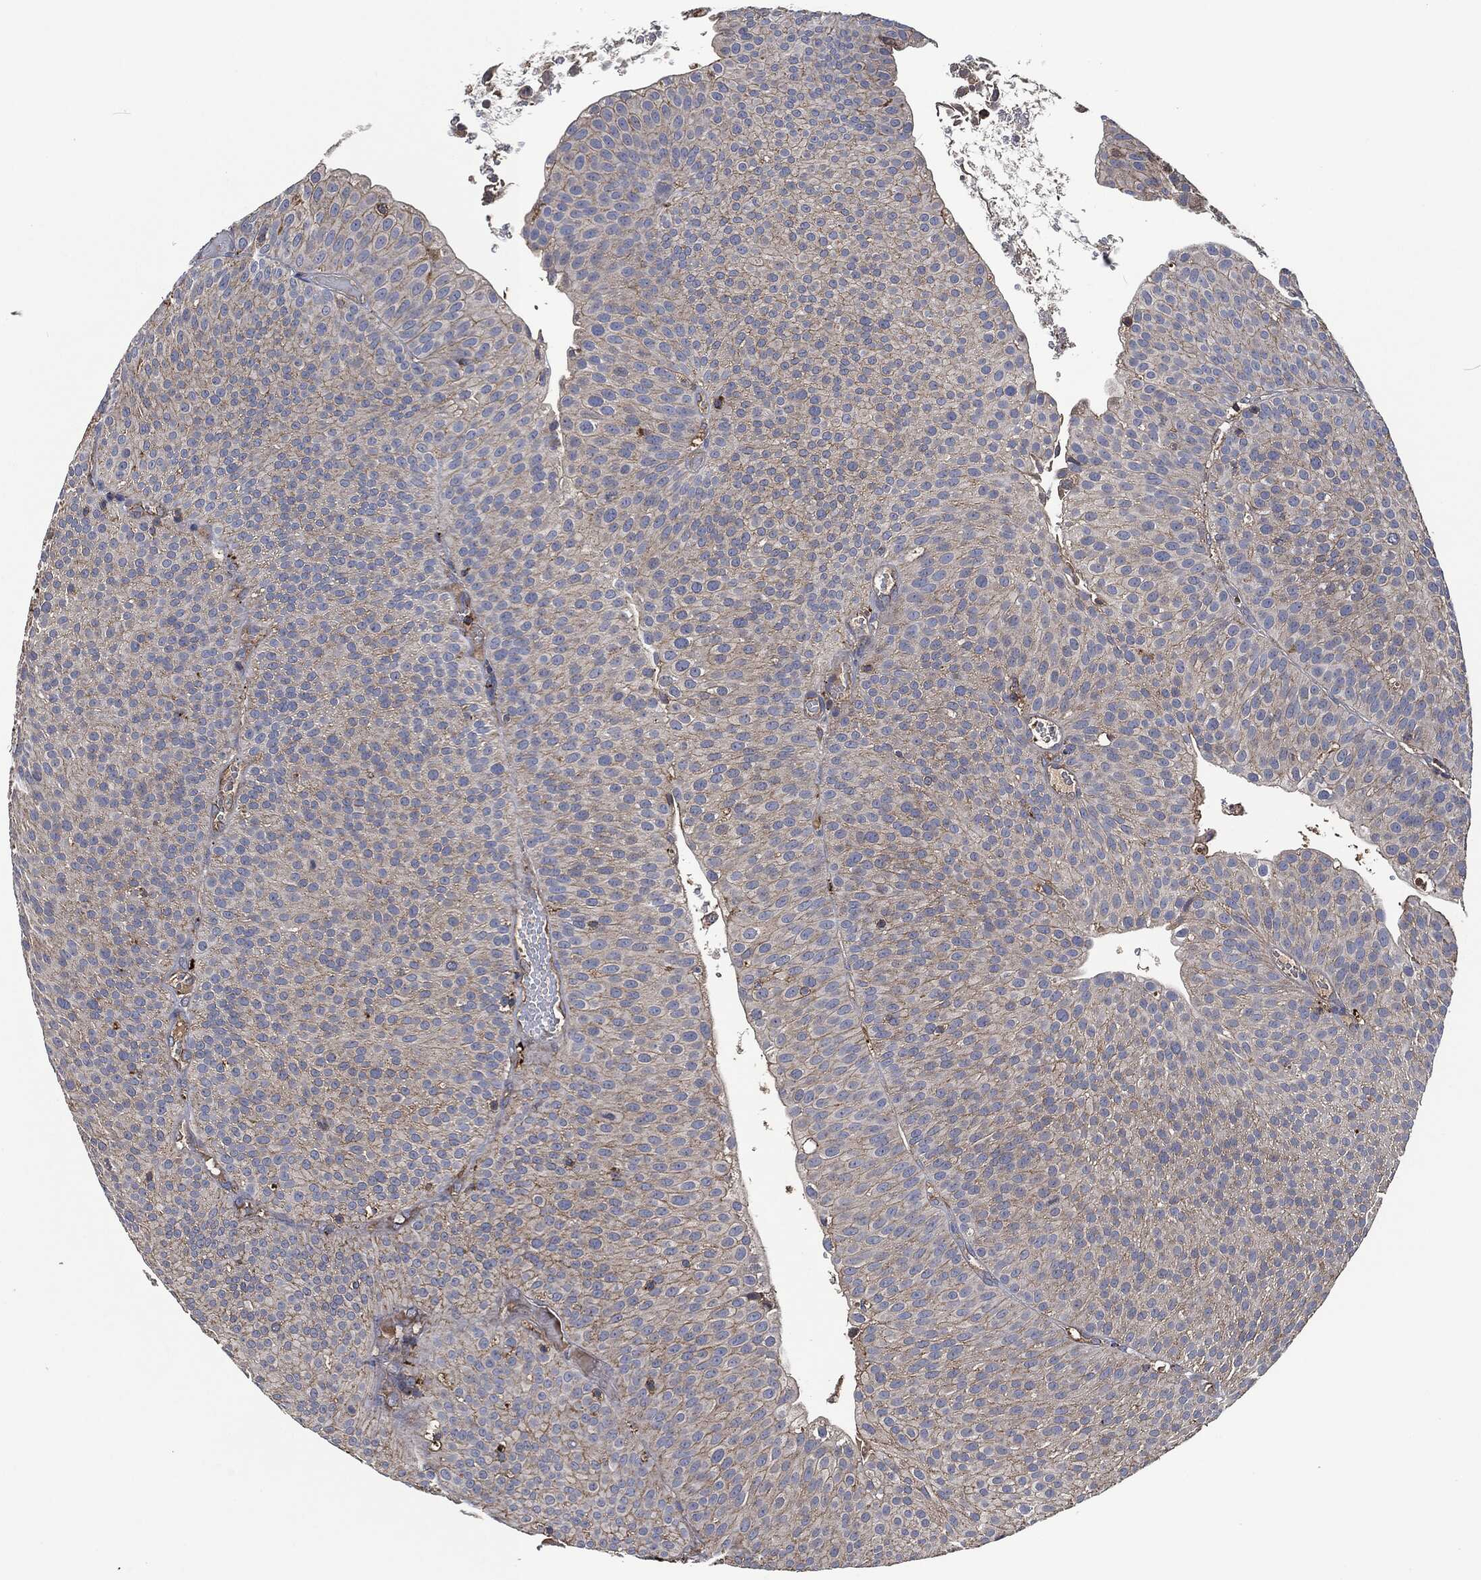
{"staining": {"intensity": "moderate", "quantity": "<25%", "location": "cytoplasmic/membranous"}, "tissue": "urothelial cancer", "cell_type": "Tumor cells", "image_type": "cancer", "snomed": [{"axis": "morphology", "description": "Urothelial carcinoma, Low grade"}, {"axis": "topography", "description": "Urinary bladder"}], "caption": "A brown stain shows moderate cytoplasmic/membranous positivity of a protein in urothelial cancer tumor cells.", "gene": "LGALS9", "patient": {"sex": "male", "age": 65}}